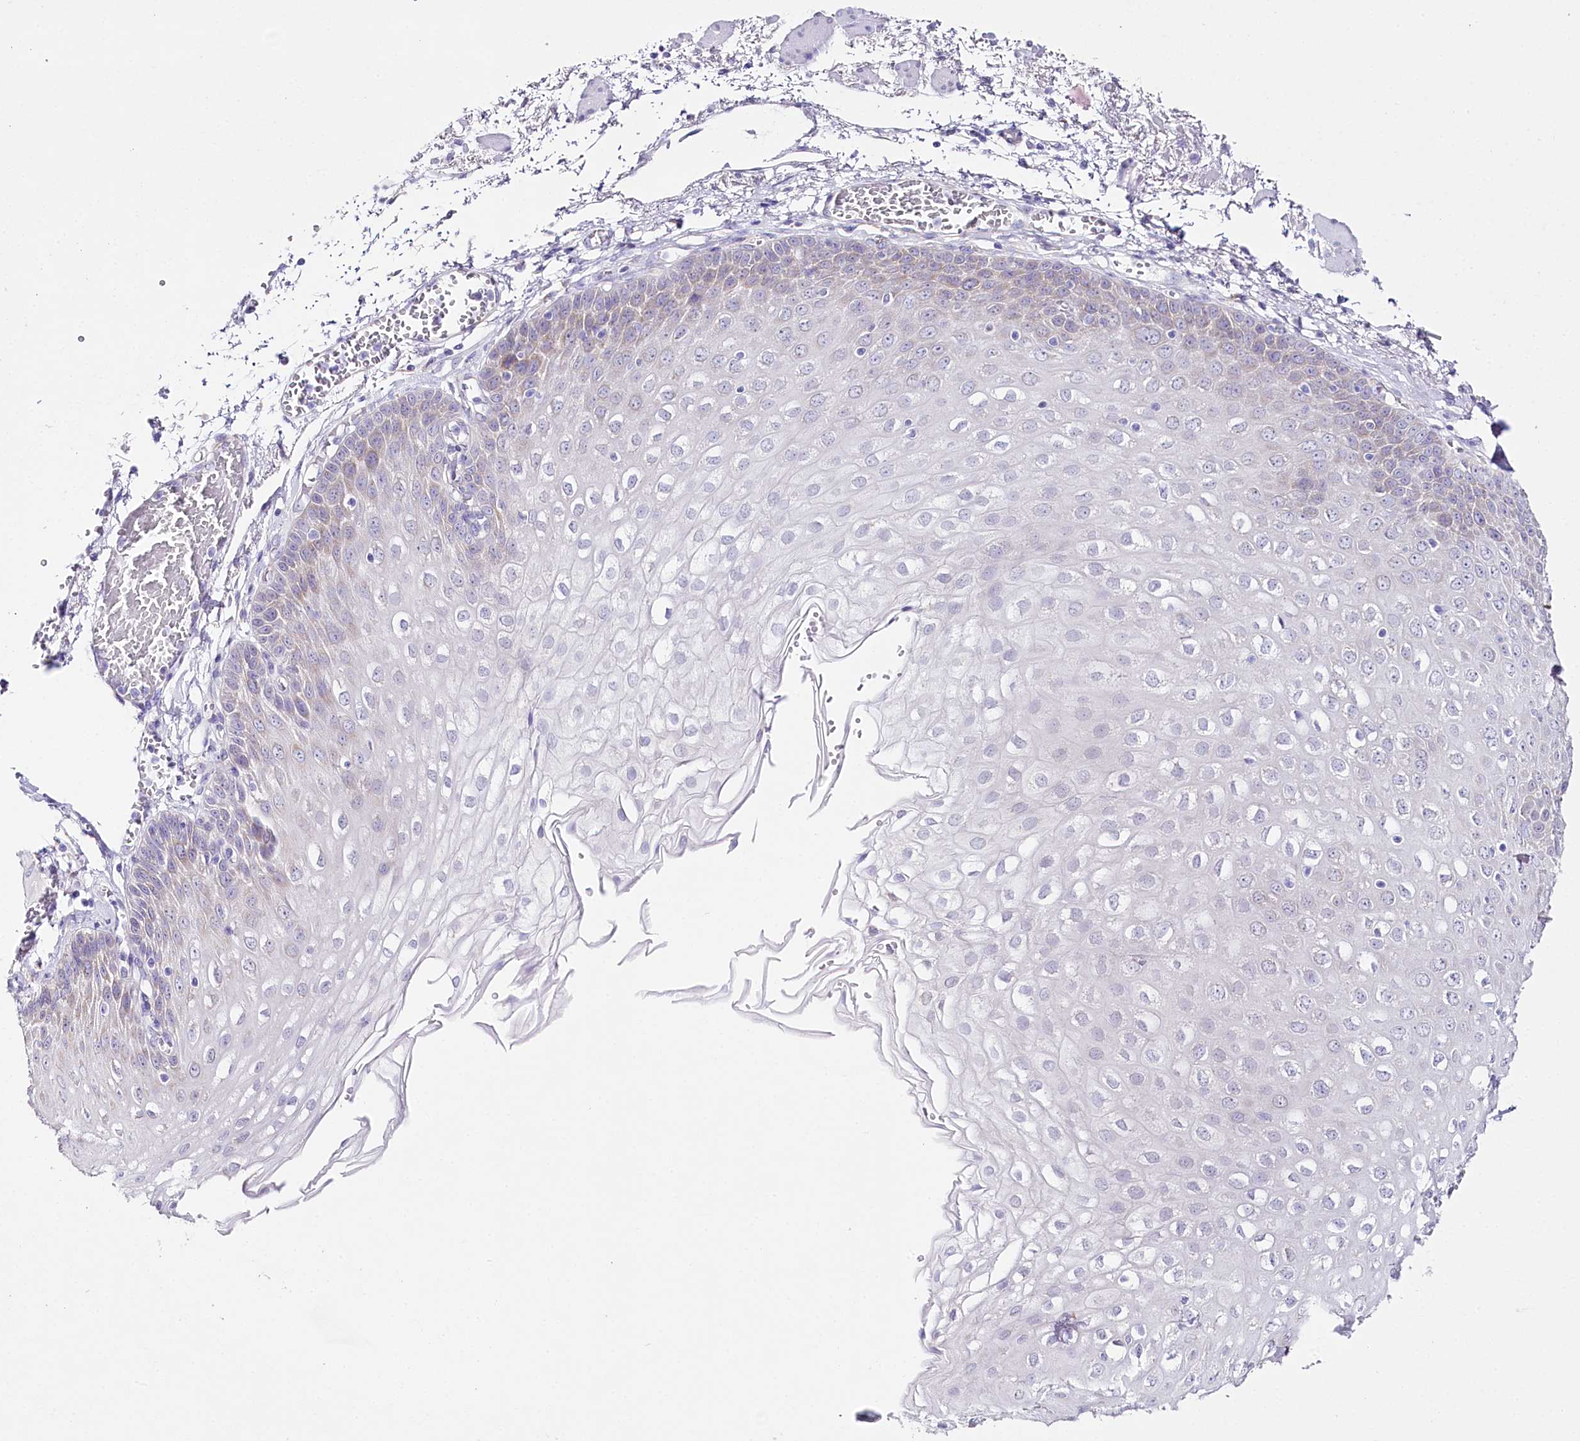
{"staining": {"intensity": "negative", "quantity": "none", "location": "none"}, "tissue": "esophagus", "cell_type": "Squamous epithelial cells", "image_type": "normal", "snomed": [{"axis": "morphology", "description": "Normal tissue, NOS"}, {"axis": "topography", "description": "Esophagus"}], "caption": "Squamous epithelial cells are negative for protein expression in unremarkable human esophagus.", "gene": "CSN3", "patient": {"sex": "male", "age": 81}}